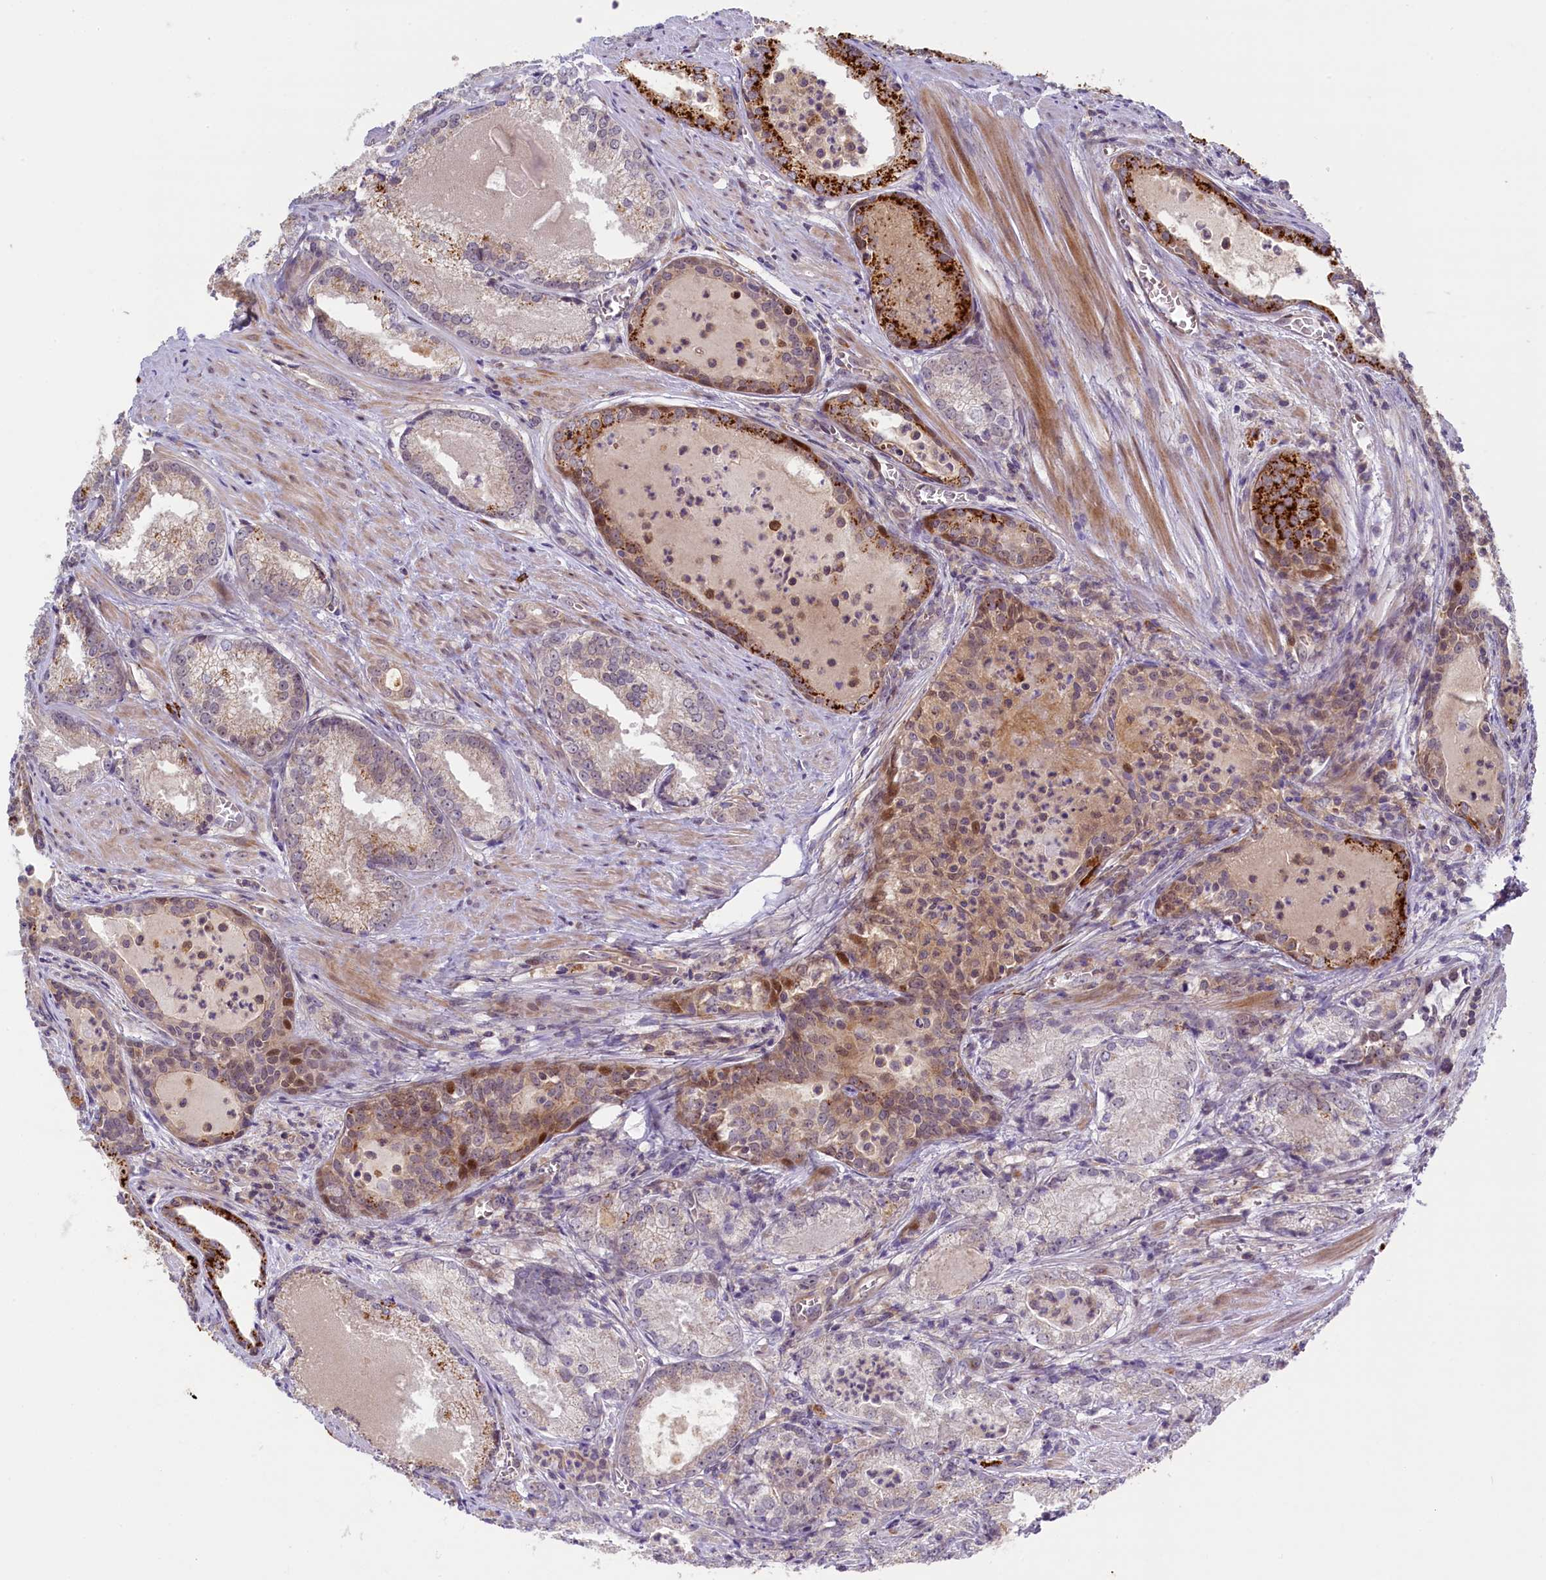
{"staining": {"intensity": "negative", "quantity": "none", "location": "none"}, "tissue": "prostate cancer", "cell_type": "Tumor cells", "image_type": "cancer", "snomed": [{"axis": "morphology", "description": "Adenocarcinoma, Low grade"}, {"axis": "topography", "description": "Prostate"}], "caption": "A high-resolution micrograph shows IHC staining of low-grade adenocarcinoma (prostate), which displays no significant expression in tumor cells.", "gene": "CCL23", "patient": {"sex": "male", "age": 54}}